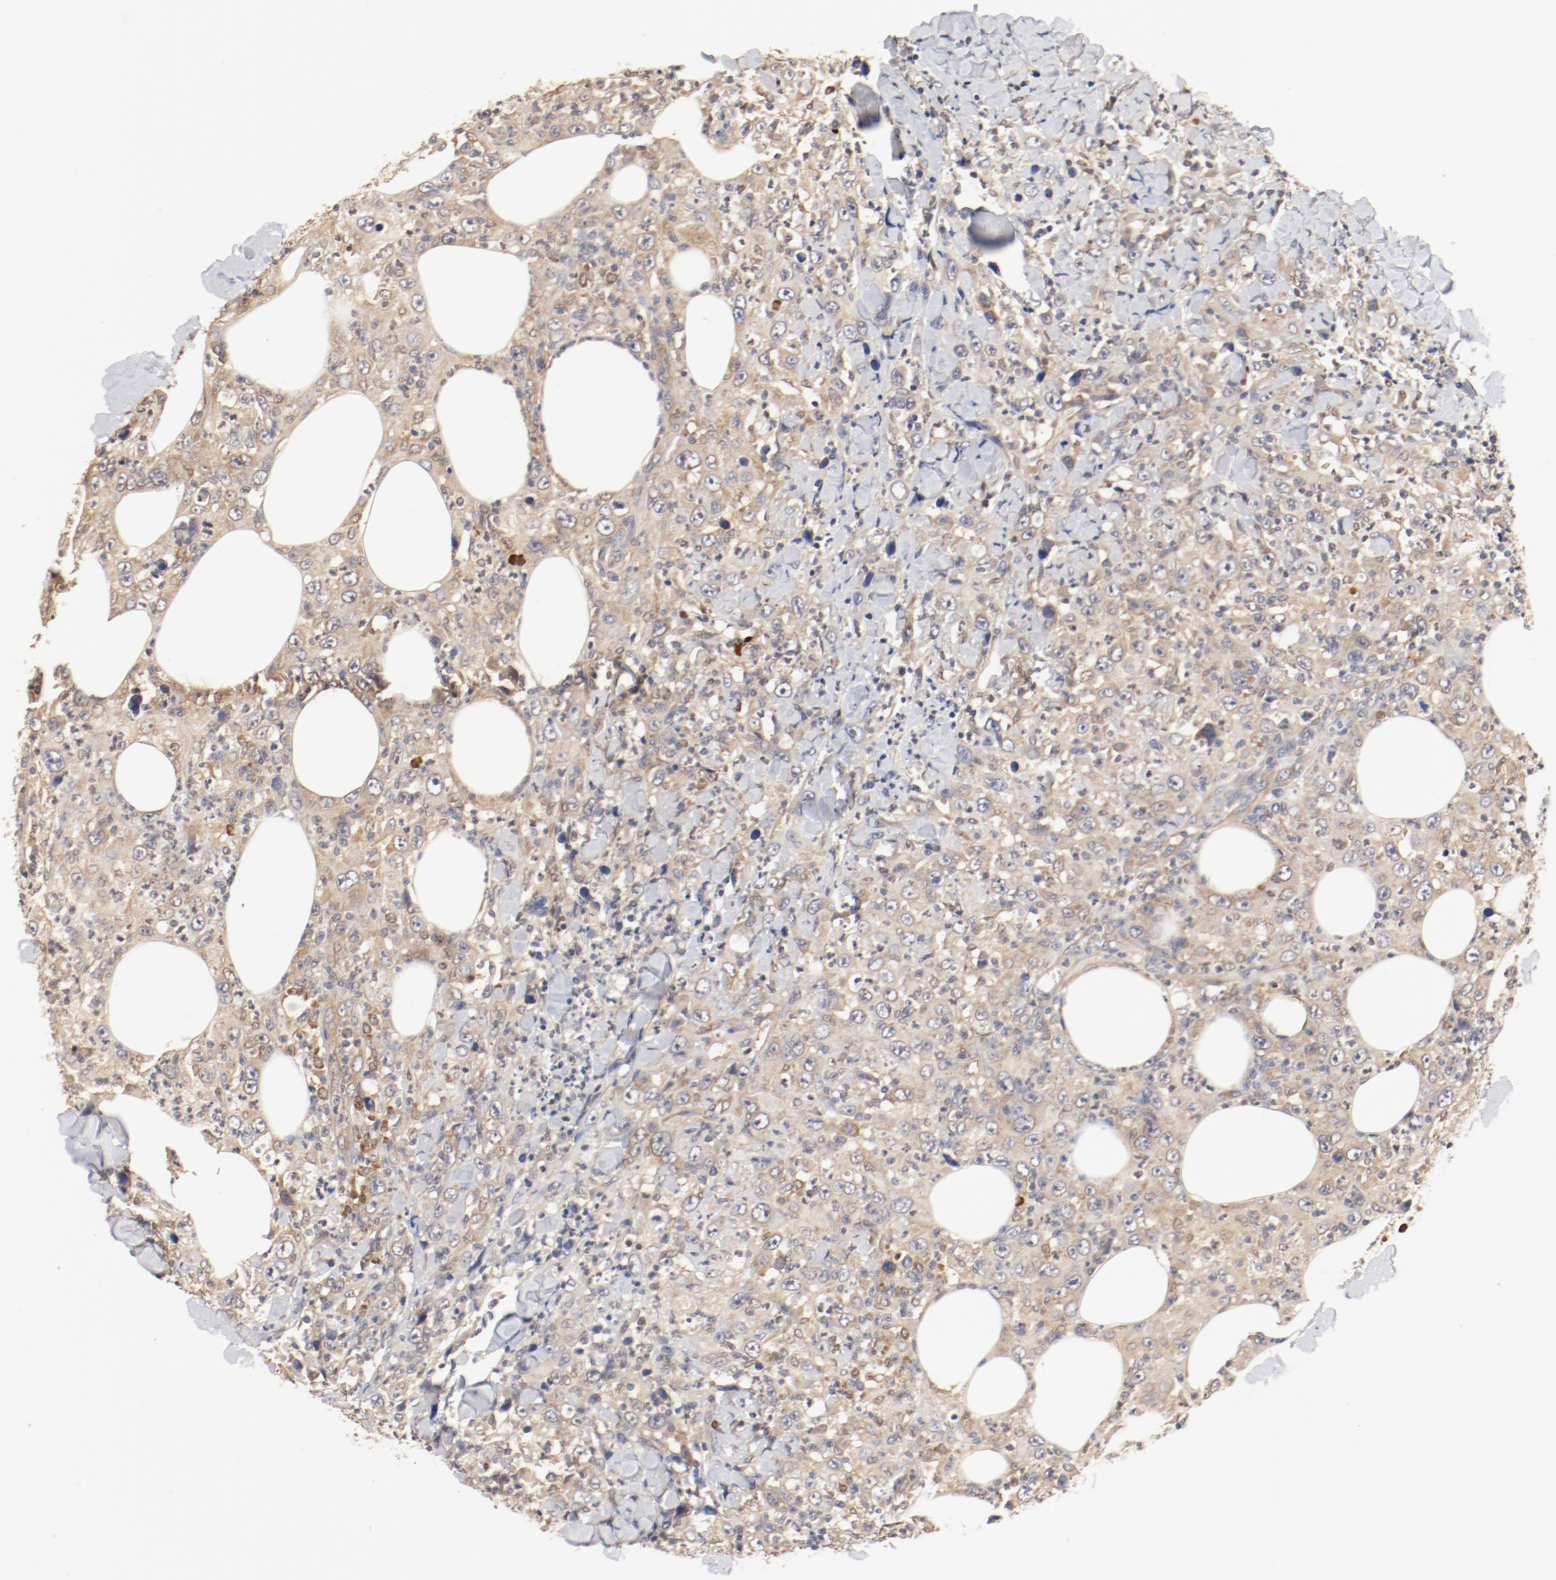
{"staining": {"intensity": "weak", "quantity": ">75%", "location": "cytoplasmic/membranous"}, "tissue": "thyroid cancer", "cell_type": "Tumor cells", "image_type": "cancer", "snomed": [{"axis": "morphology", "description": "Carcinoma, NOS"}, {"axis": "topography", "description": "Thyroid gland"}], "caption": "High-power microscopy captured an immunohistochemistry (IHC) image of thyroid carcinoma, revealing weak cytoplasmic/membranous staining in about >75% of tumor cells.", "gene": "UBE2J1", "patient": {"sex": "female", "age": 77}}